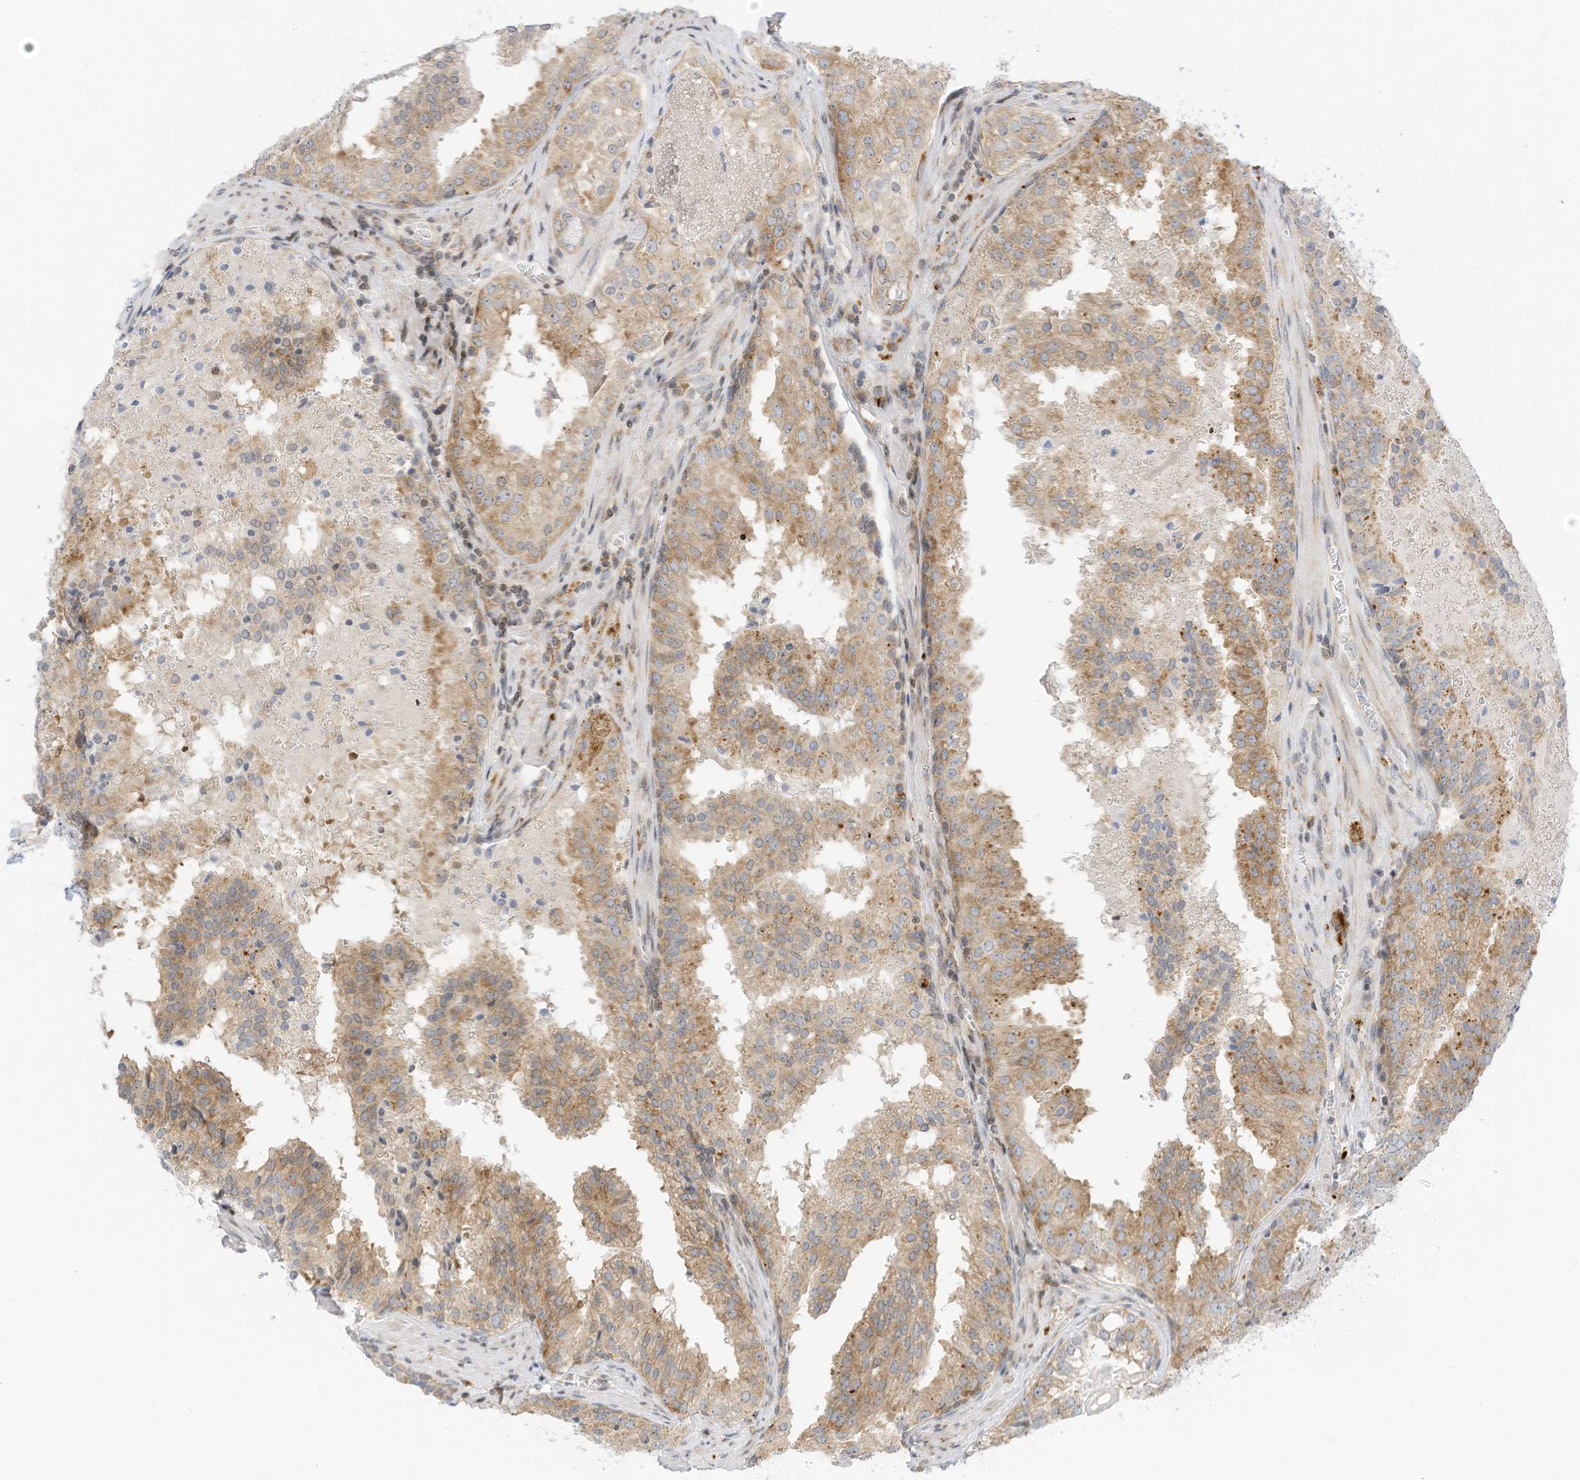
{"staining": {"intensity": "moderate", "quantity": "25%-75%", "location": "cytoplasmic/membranous"}, "tissue": "prostate cancer", "cell_type": "Tumor cells", "image_type": "cancer", "snomed": [{"axis": "morphology", "description": "Adenocarcinoma, High grade"}, {"axis": "topography", "description": "Prostate"}], "caption": "Prostate cancer (high-grade adenocarcinoma) tissue reveals moderate cytoplasmic/membranous positivity in about 25%-75% of tumor cells The protein is shown in brown color, while the nuclei are stained blue.", "gene": "EDF1", "patient": {"sex": "male", "age": 68}}